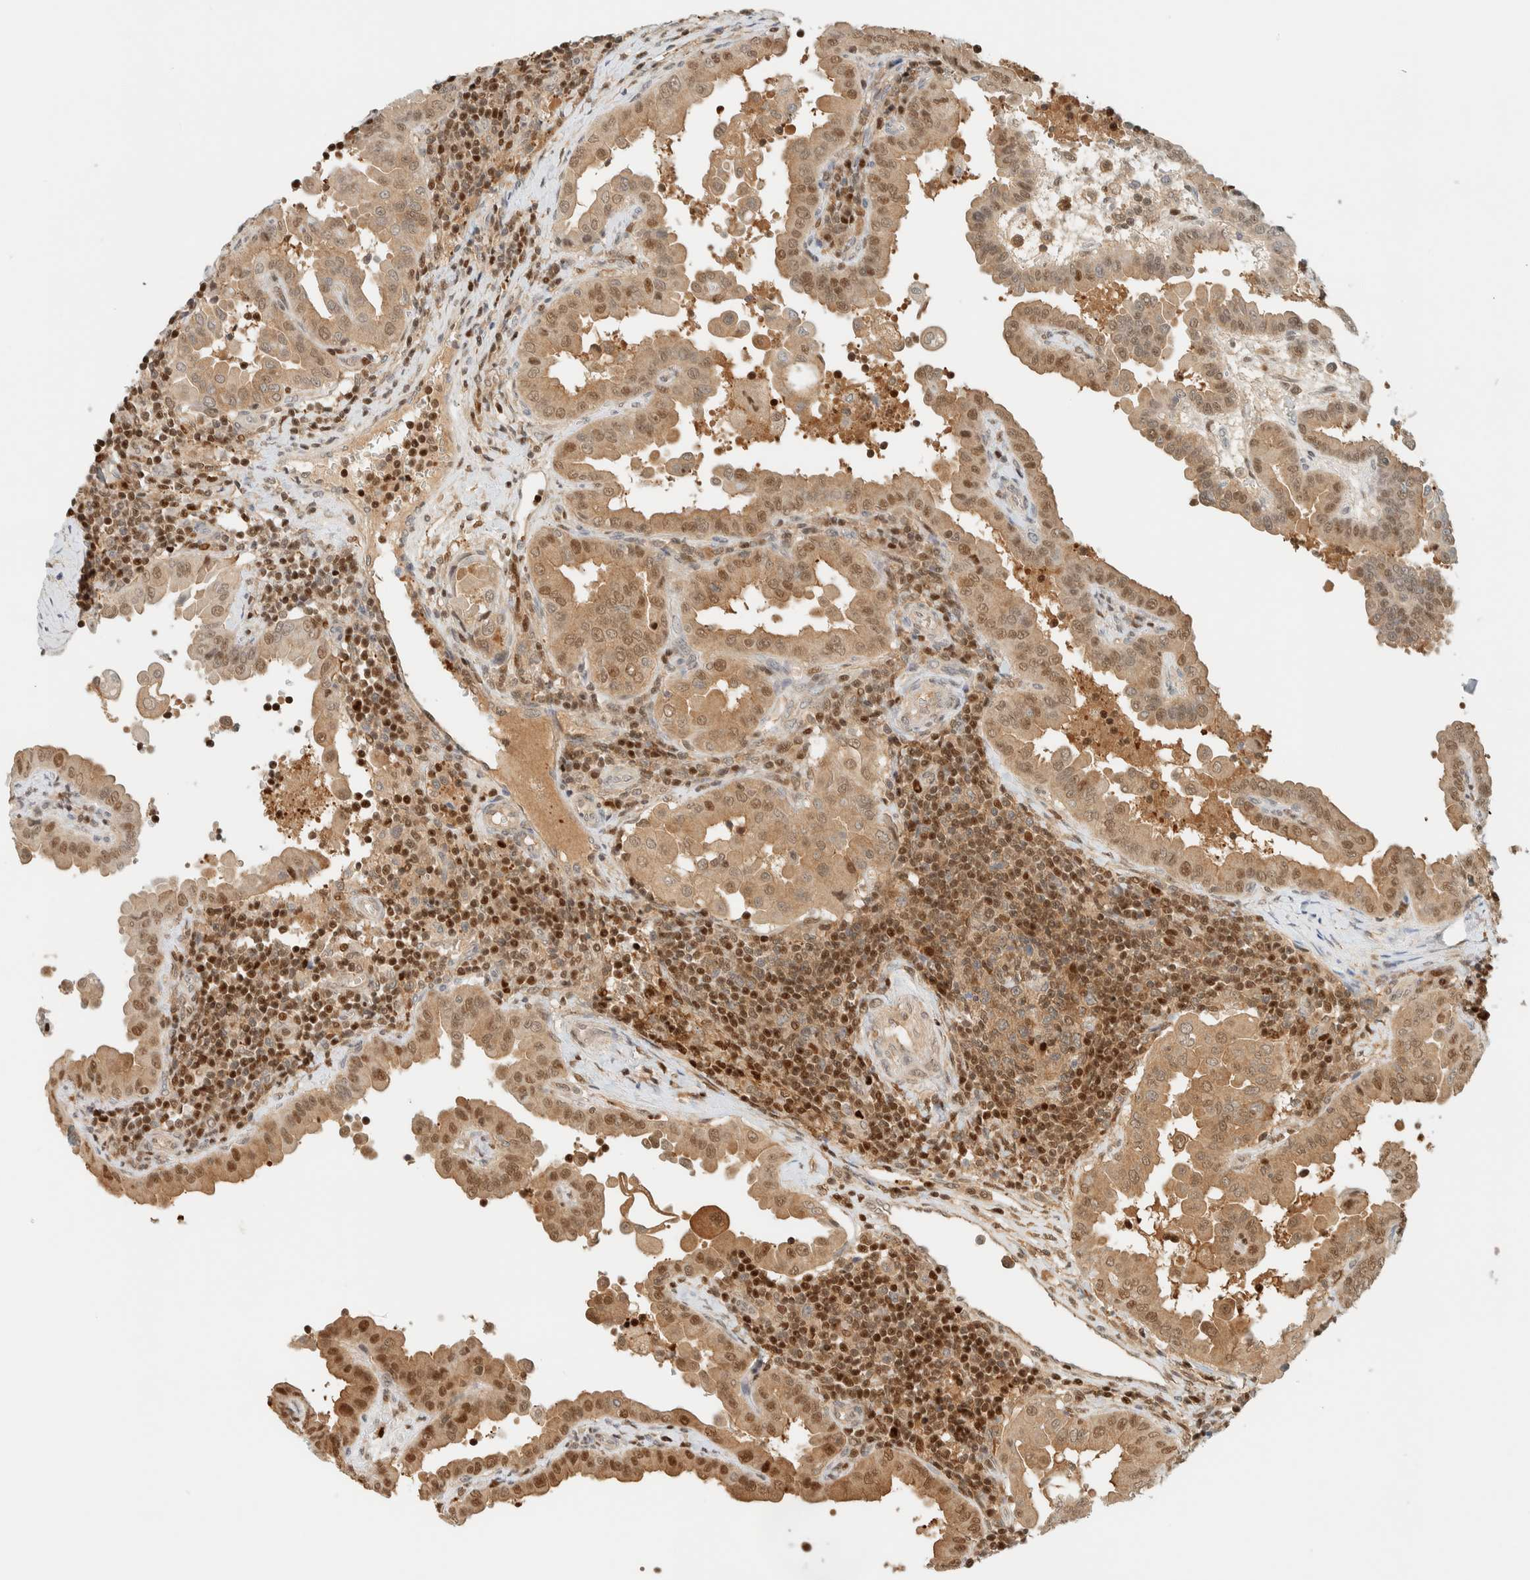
{"staining": {"intensity": "moderate", "quantity": ">75%", "location": "cytoplasmic/membranous,nuclear"}, "tissue": "thyroid cancer", "cell_type": "Tumor cells", "image_type": "cancer", "snomed": [{"axis": "morphology", "description": "Papillary adenocarcinoma, NOS"}, {"axis": "topography", "description": "Thyroid gland"}], "caption": "Thyroid cancer (papillary adenocarcinoma) tissue exhibits moderate cytoplasmic/membranous and nuclear positivity in about >75% of tumor cells (Stains: DAB in brown, nuclei in blue, Microscopy: brightfield microscopy at high magnification).", "gene": "ZBTB37", "patient": {"sex": "male", "age": 33}}